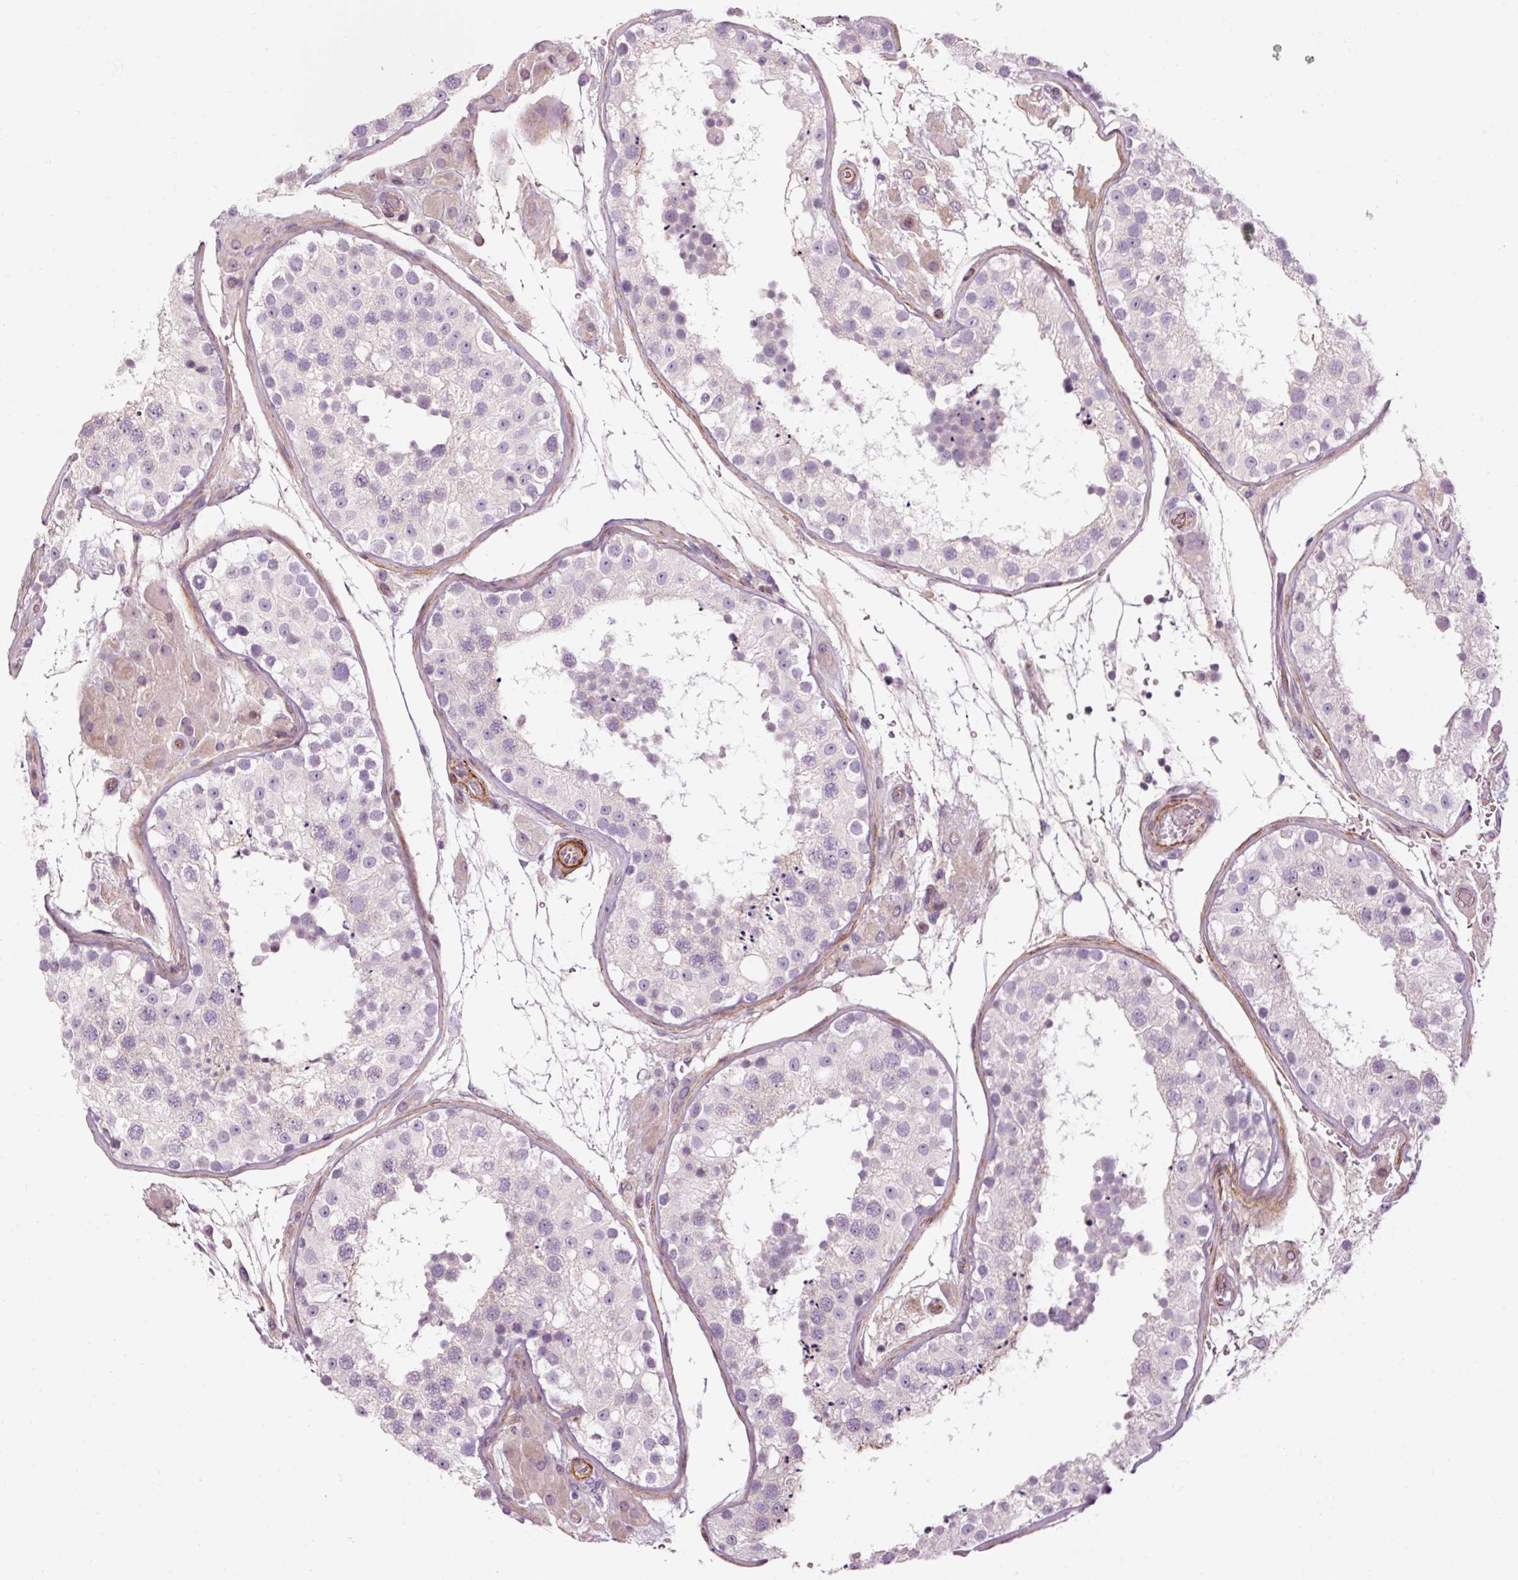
{"staining": {"intensity": "weak", "quantity": "25%-75%", "location": "cytoplasmic/membranous"}, "tissue": "testis", "cell_type": "Cells in seminiferous ducts", "image_type": "normal", "snomed": [{"axis": "morphology", "description": "Normal tissue, NOS"}, {"axis": "topography", "description": "Testis"}], "caption": "Protein expression analysis of benign testis displays weak cytoplasmic/membranous expression in about 25%-75% of cells in seminiferous ducts.", "gene": "ANKRD20A1", "patient": {"sex": "male", "age": 26}}